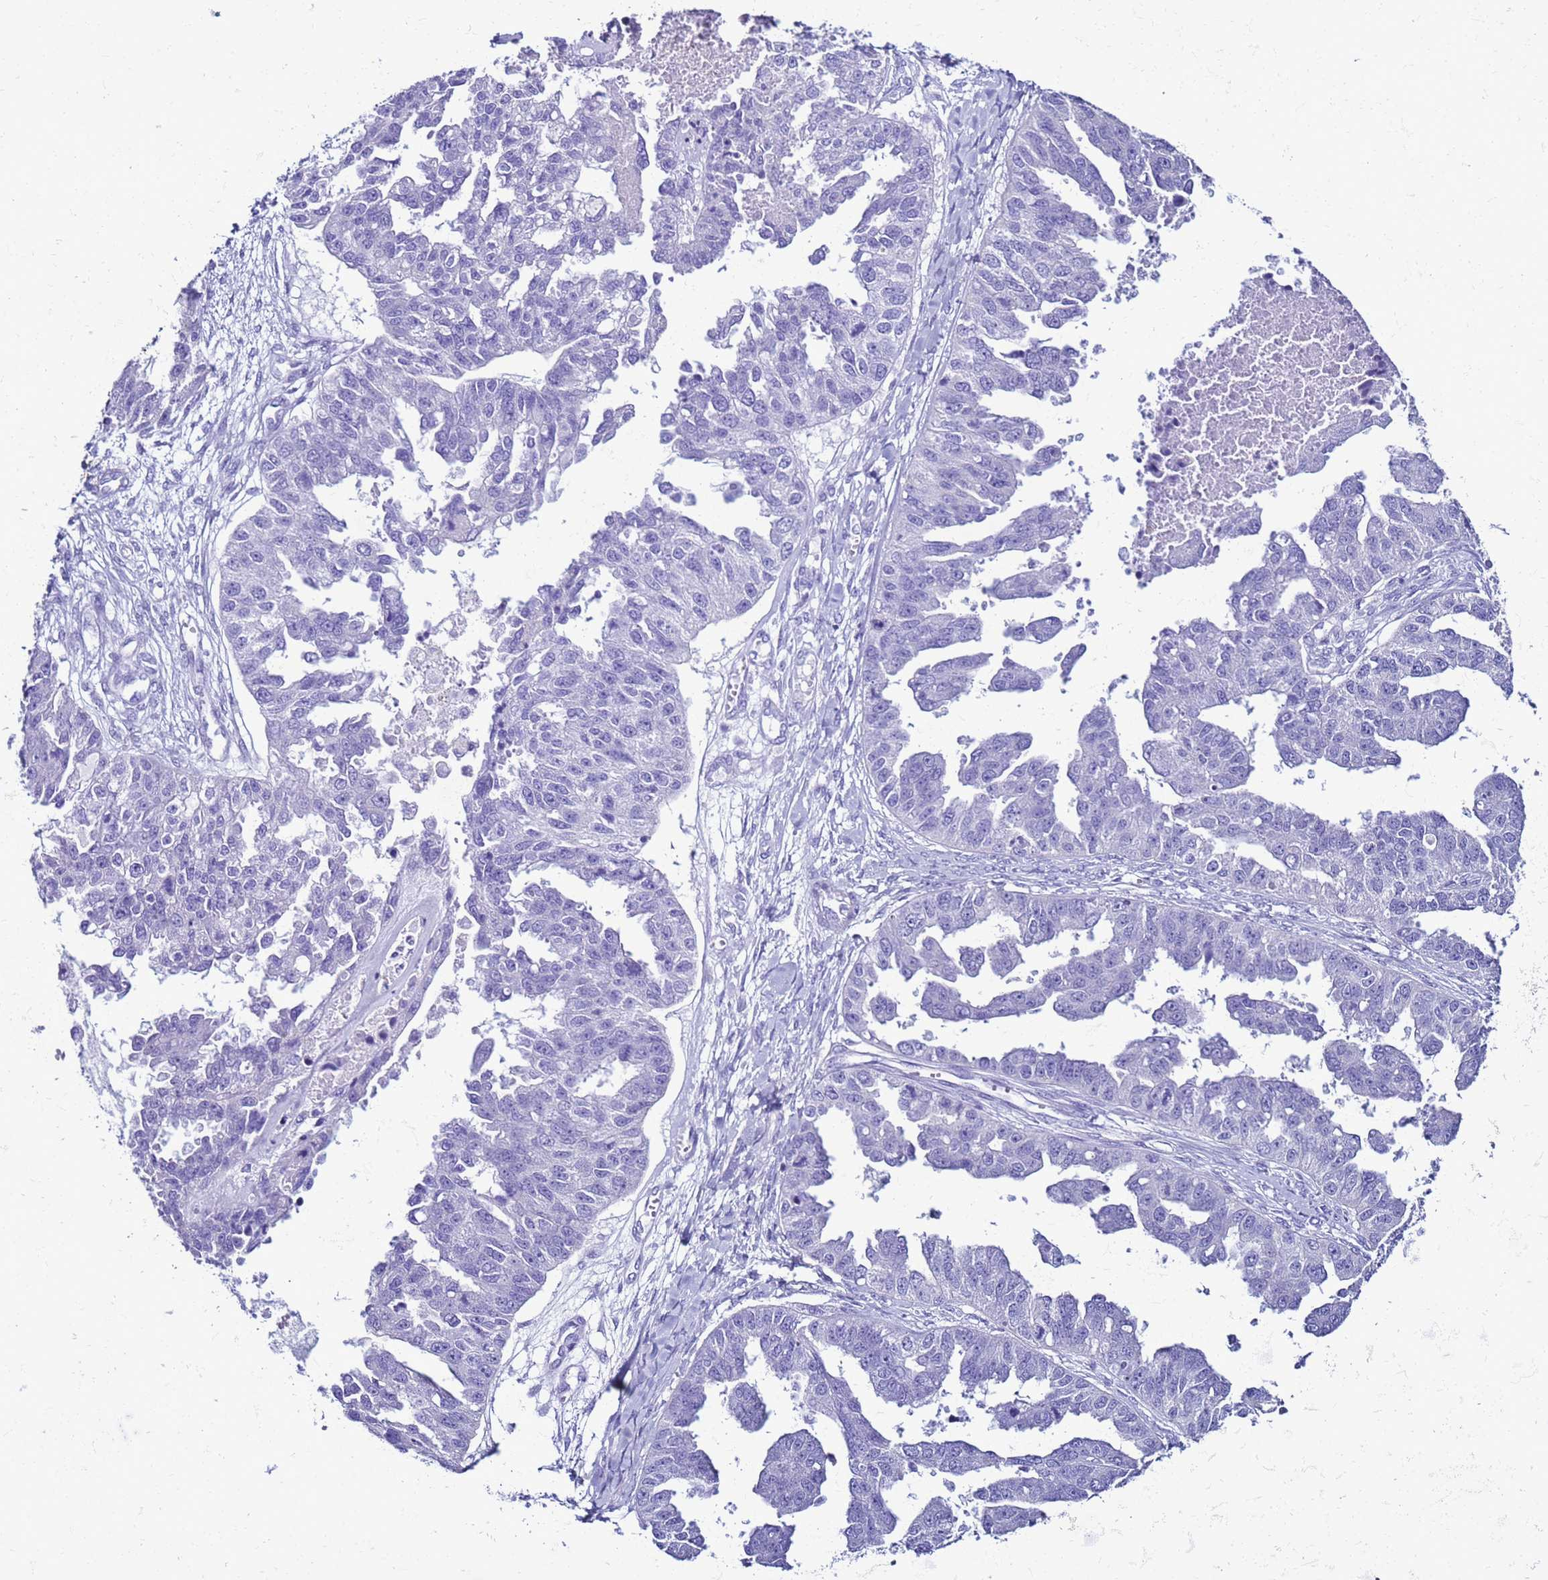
{"staining": {"intensity": "negative", "quantity": "none", "location": "none"}, "tissue": "ovarian cancer", "cell_type": "Tumor cells", "image_type": "cancer", "snomed": [{"axis": "morphology", "description": "Cystadenocarcinoma, serous, NOS"}, {"axis": "topography", "description": "Ovary"}], "caption": "Immunohistochemistry (IHC) histopathology image of ovarian cancer stained for a protein (brown), which exhibits no staining in tumor cells.", "gene": "LCMT1", "patient": {"sex": "female", "age": 58}}